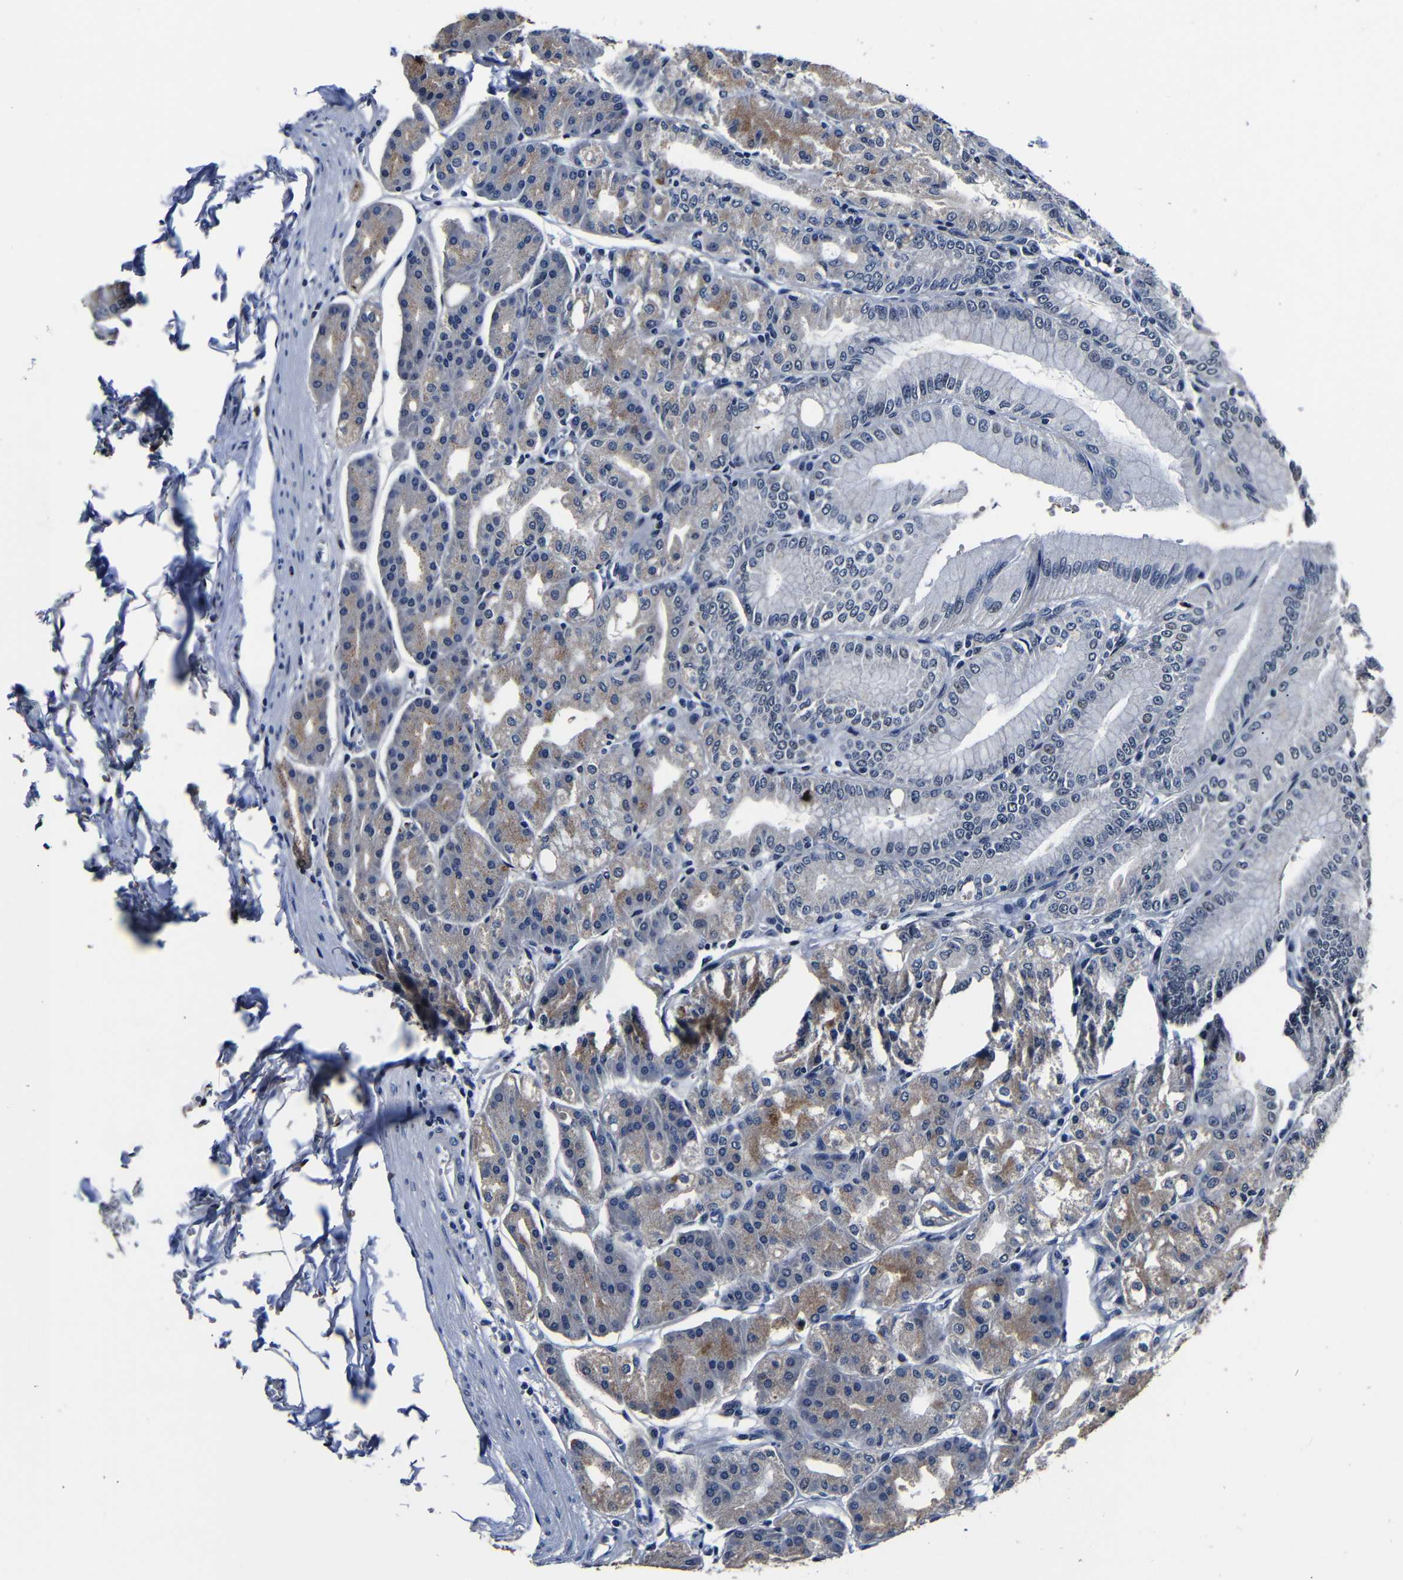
{"staining": {"intensity": "weak", "quantity": "25%-75%", "location": "cytoplasmic/membranous"}, "tissue": "stomach", "cell_type": "Glandular cells", "image_type": "normal", "snomed": [{"axis": "morphology", "description": "Normal tissue, NOS"}, {"axis": "topography", "description": "Stomach, lower"}], "caption": "Weak cytoplasmic/membranous expression for a protein is present in approximately 25%-75% of glandular cells of benign stomach using immunohistochemistry.", "gene": "DEPP1", "patient": {"sex": "male", "age": 71}}